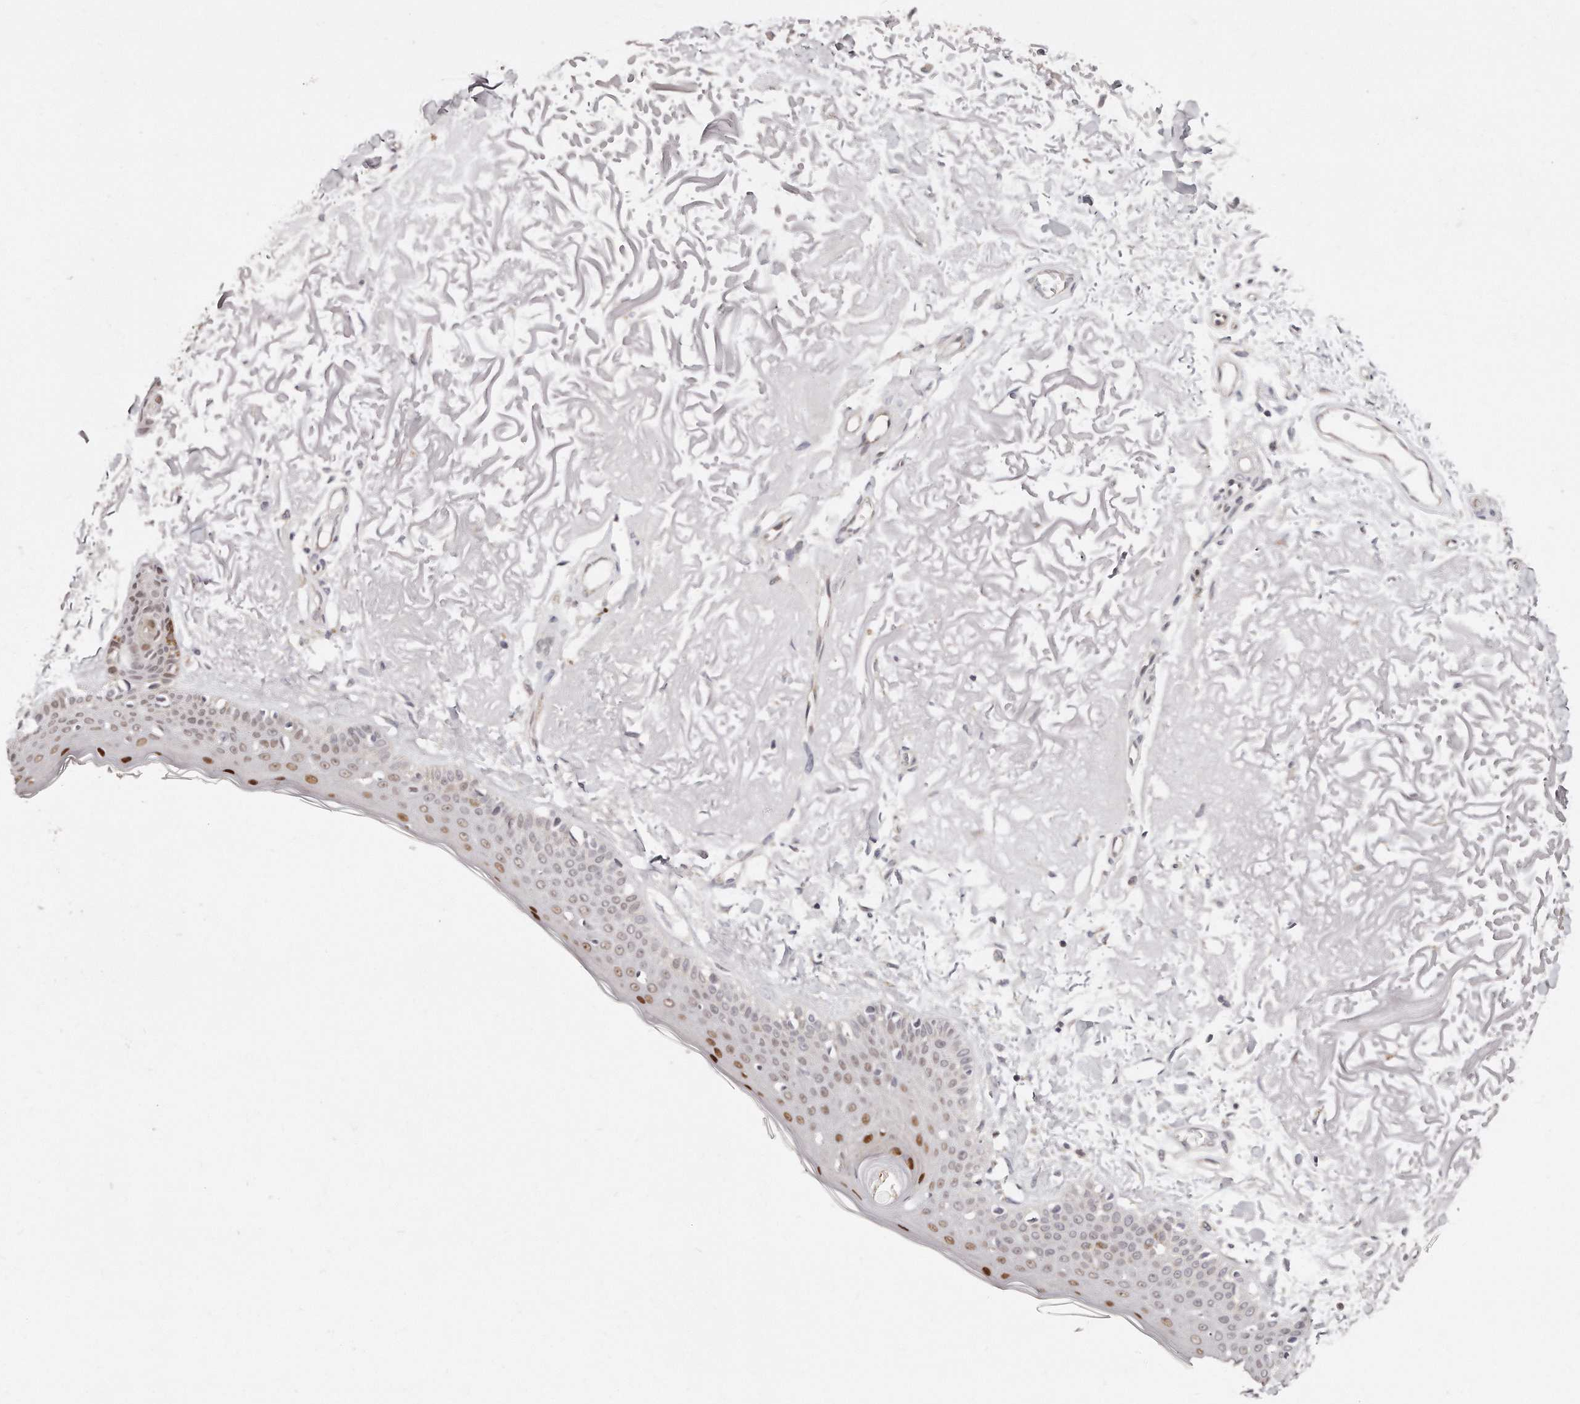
{"staining": {"intensity": "negative", "quantity": "none", "location": "none"}, "tissue": "skin", "cell_type": "Fibroblasts", "image_type": "normal", "snomed": [{"axis": "morphology", "description": "Normal tissue, NOS"}, {"axis": "topography", "description": "Skin"}, {"axis": "topography", "description": "Skeletal muscle"}], "caption": "Immunohistochemical staining of unremarkable skin exhibits no significant staining in fibroblasts.", "gene": "CASZ1", "patient": {"sex": "male", "age": 83}}